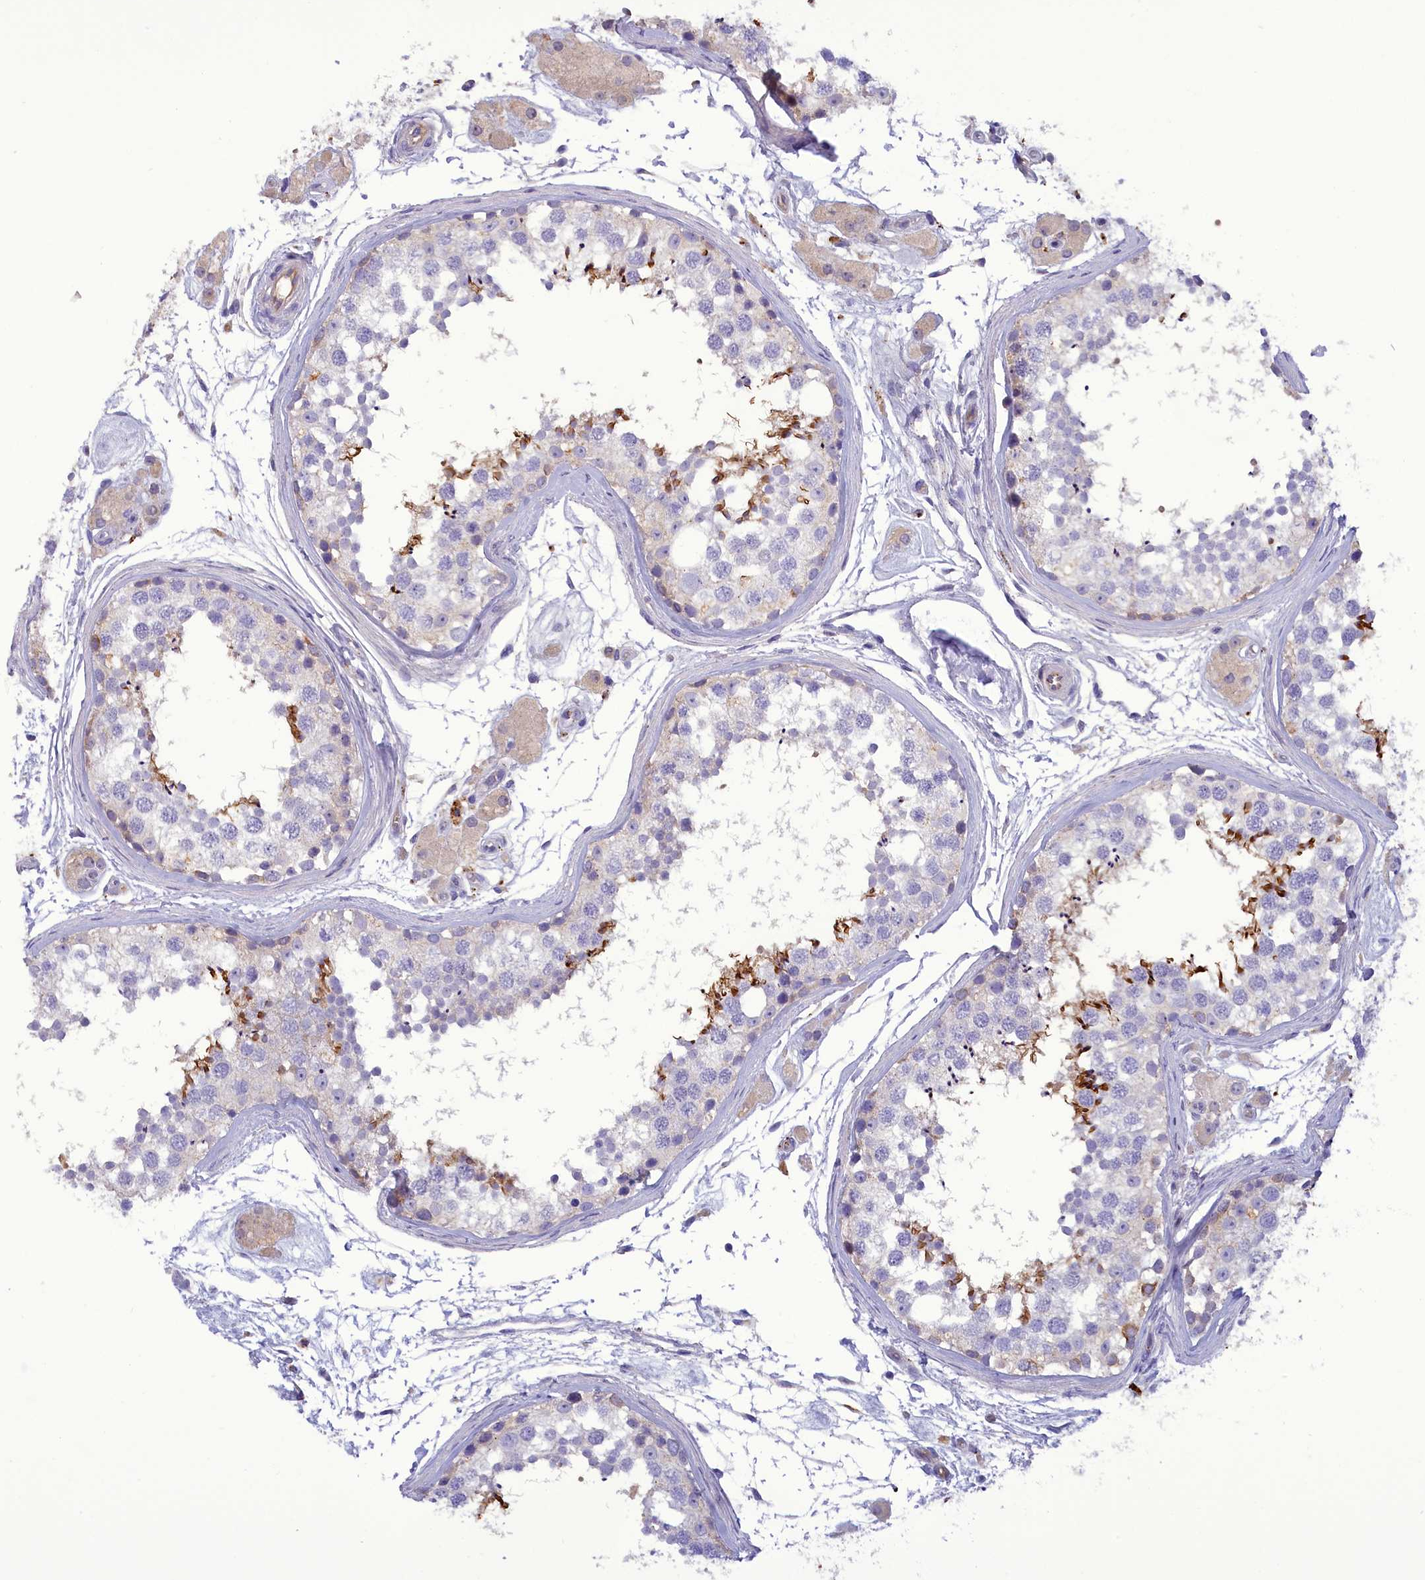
{"staining": {"intensity": "strong", "quantity": "<25%", "location": "cytoplasmic/membranous"}, "tissue": "testis", "cell_type": "Cells in seminiferous ducts", "image_type": "normal", "snomed": [{"axis": "morphology", "description": "Normal tissue, NOS"}, {"axis": "topography", "description": "Testis"}], "caption": "A photomicrograph showing strong cytoplasmic/membranous expression in approximately <25% of cells in seminiferous ducts in benign testis, as visualized by brown immunohistochemical staining.", "gene": "FAM149B1", "patient": {"sex": "male", "age": 56}}